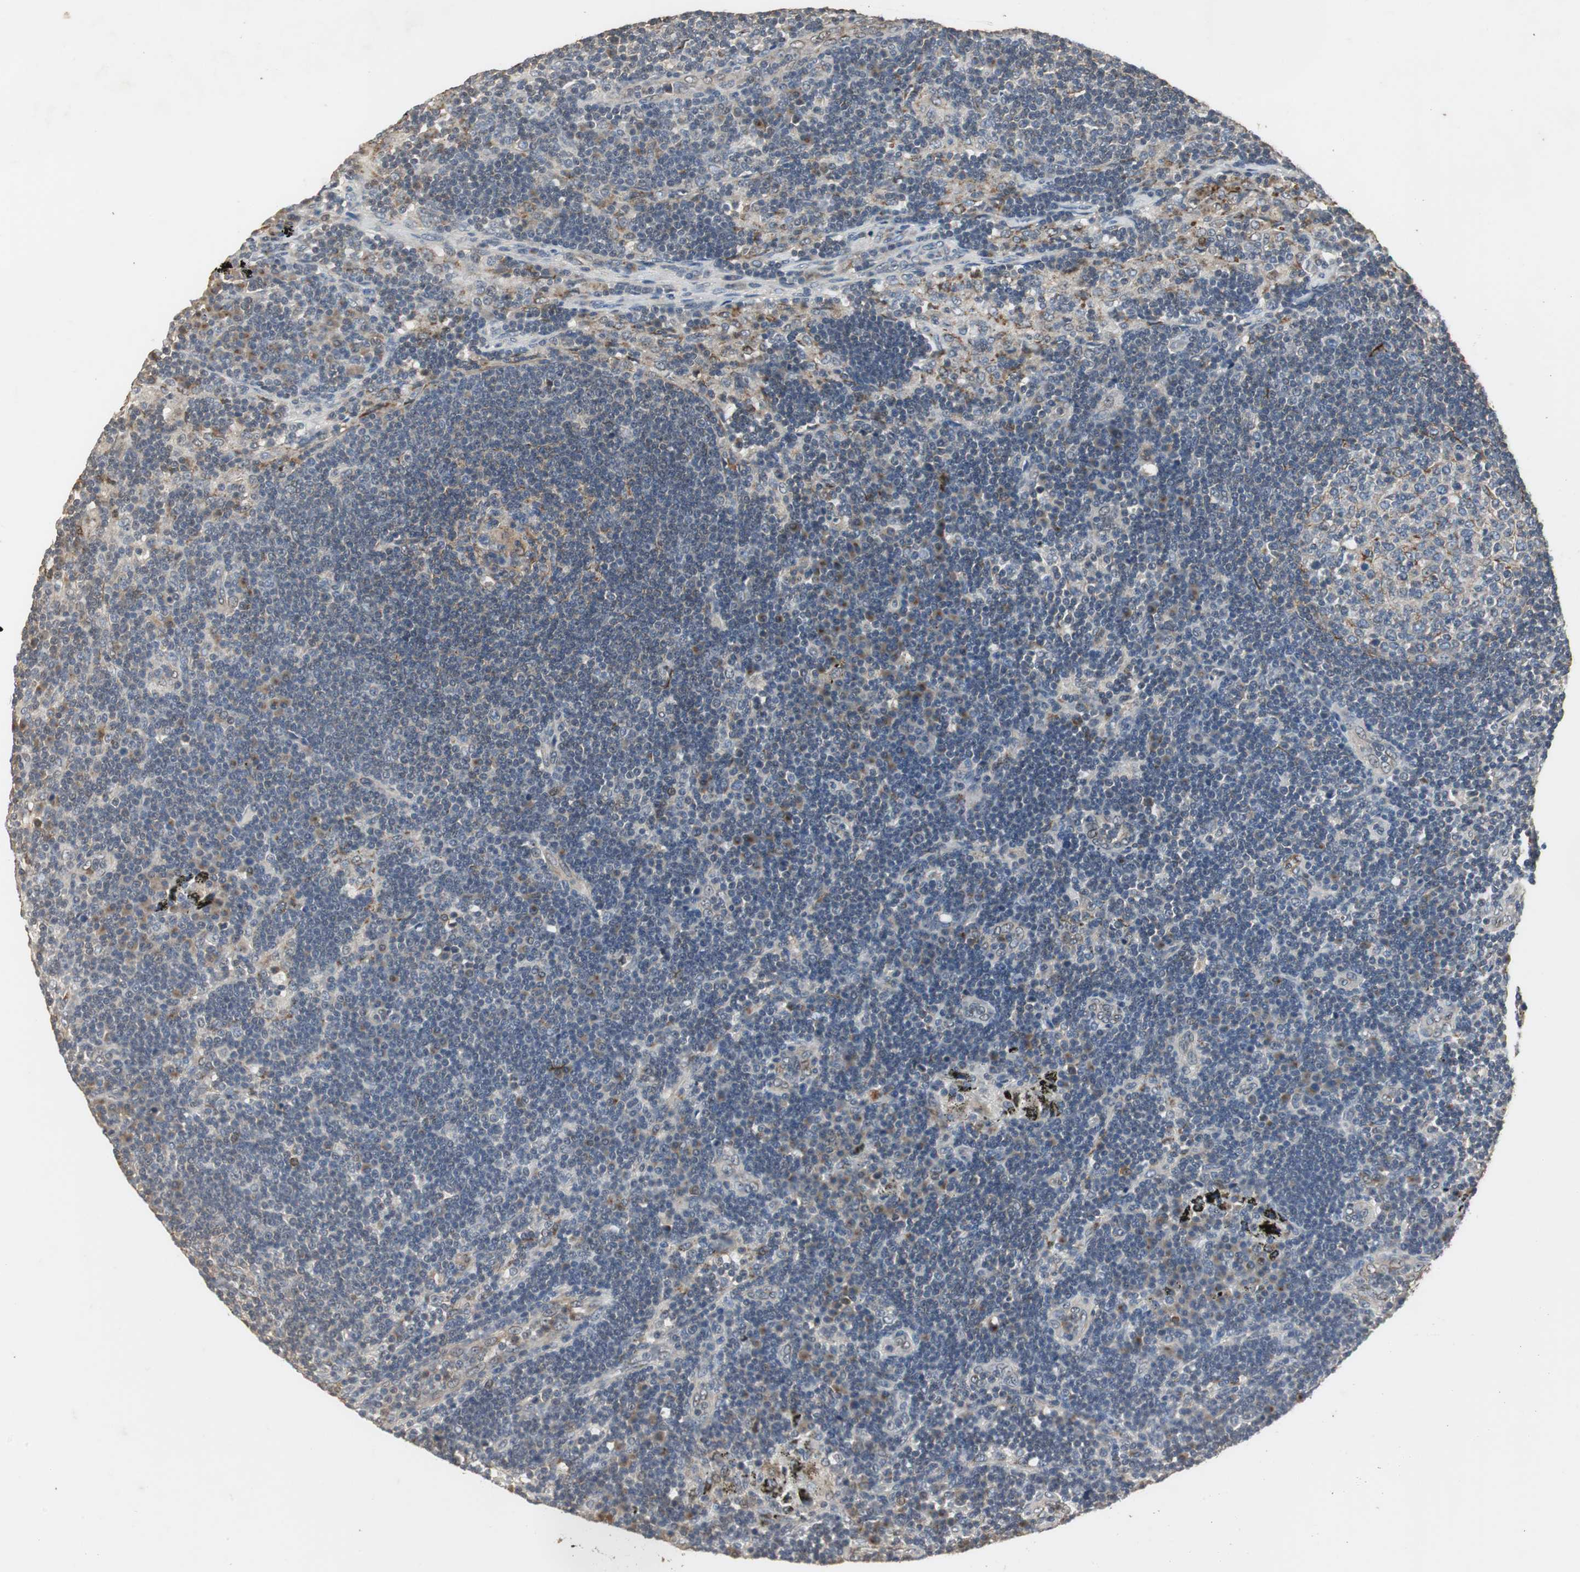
{"staining": {"intensity": "moderate", "quantity": "<25%", "location": "cytoplasmic/membranous"}, "tissue": "lymph node", "cell_type": "Germinal center cells", "image_type": "normal", "snomed": [{"axis": "morphology", "description": "Normal tissue, NOS"}, {"axis": "morphology", "description": "Squamous cell carcinoma, metastatic, NOS"}, {"axis": "topography", "description": "Lymph node"}], "caption": "Immunohistochemical staining of normal human lymph node displays <25% levels of moderate cytoplasmic/membranous protein staining in about <25% of germinal center cells.", "gene": "JTB", "patient": {"sex": "female", "age": 53}}